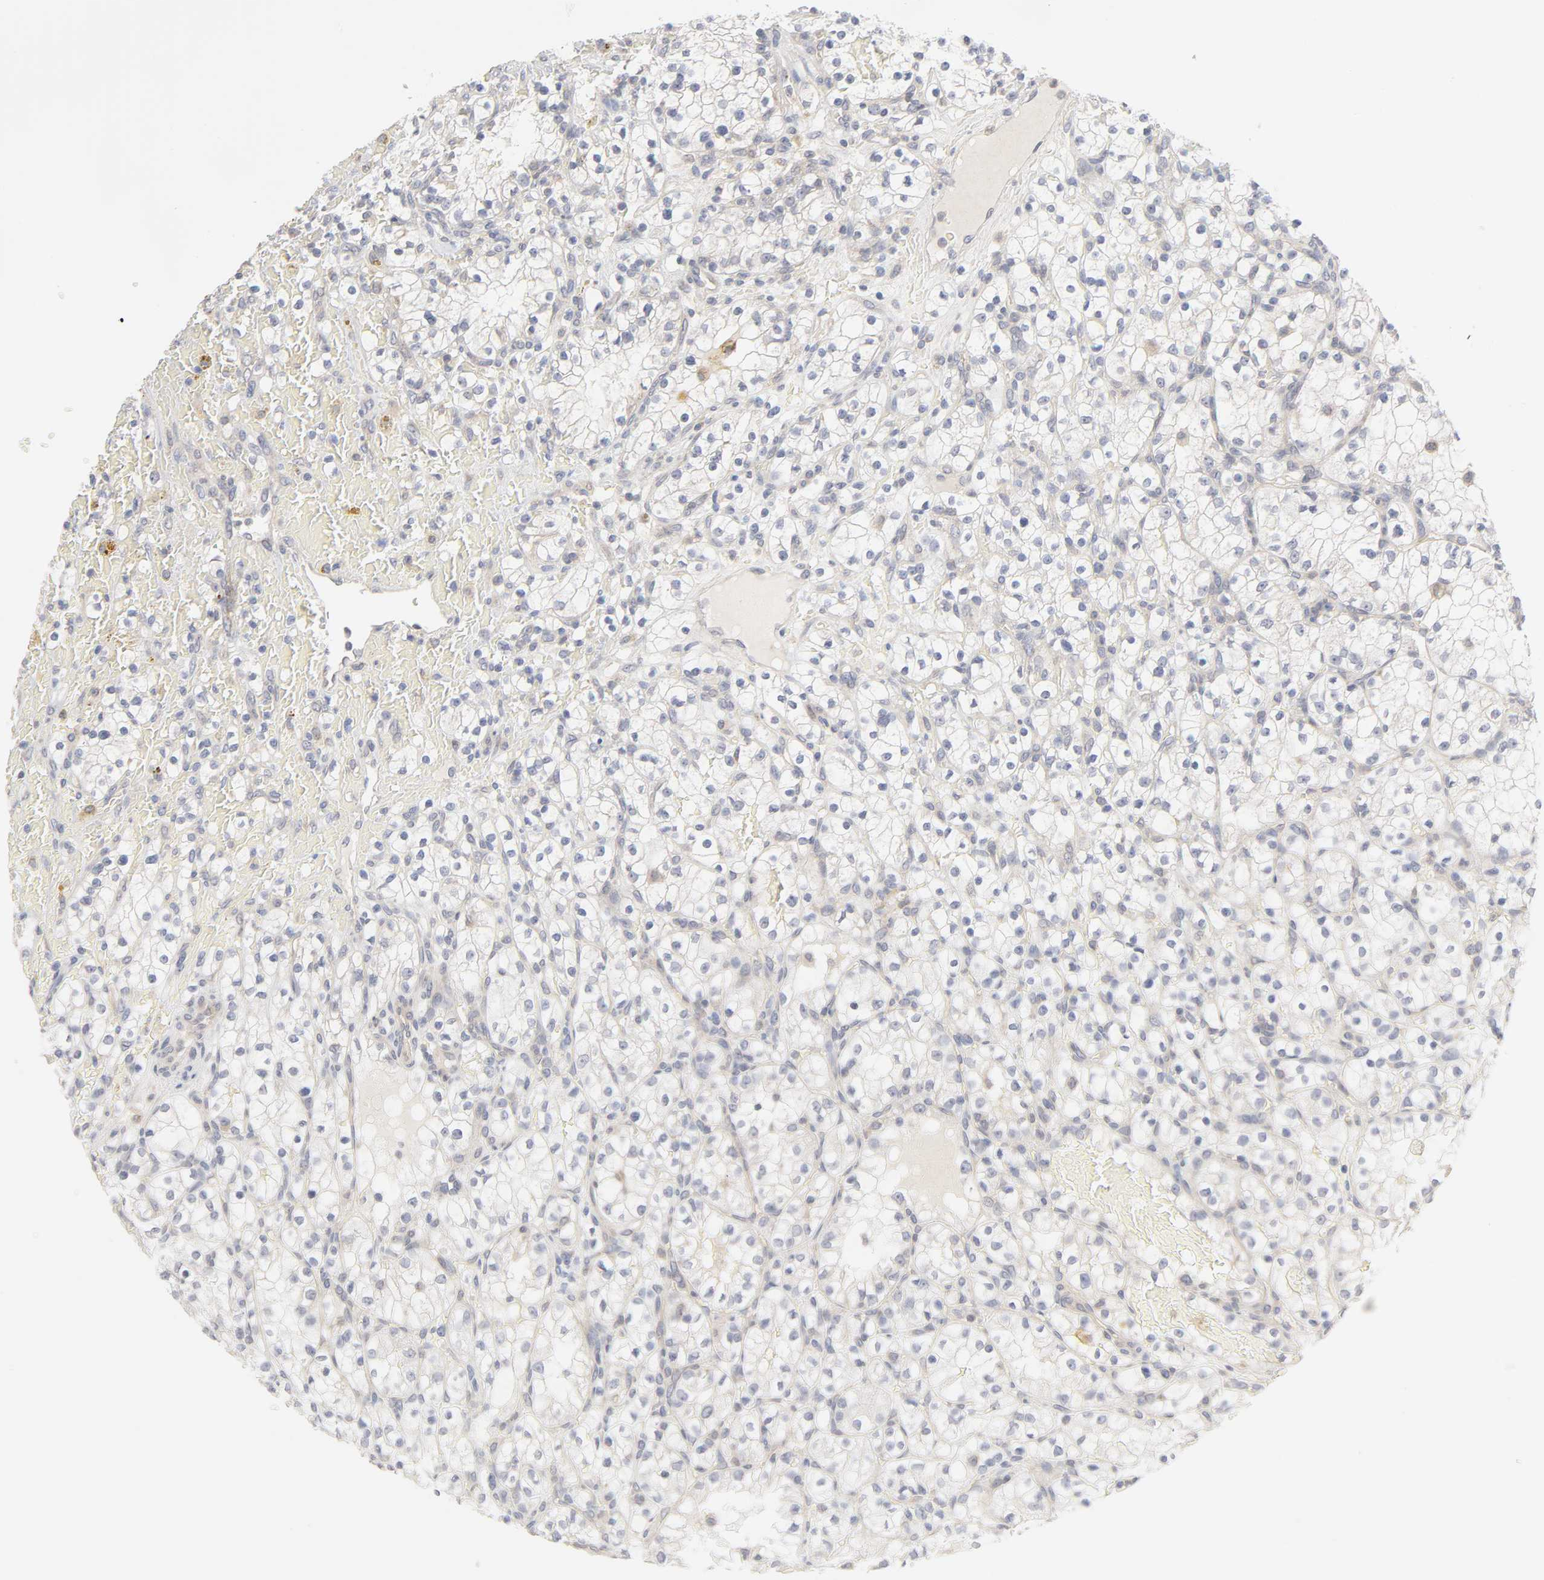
{"staining": {"intensity": "negative", "quantity": "none", "location": "none"}, "tissue": "renal cancer", "cell_type": "Tumor cells", "image_type": "cancer", "snomed": [{"axis": "morphology", "description": "Normal tissue, NOS"}, {"axis": "morphology", "description": "Adenocarcinoma, NOS"}, {"axis": "topography", "description": "Kidney"}], "caption": "A high-resolution histopathology image shows immunohistochemistry staining of renal cancer (adenocarcinoma), which reveals no significant expression in tumor cells.", "gene": "IL4R", "patient": {"sex": "female", "age": 55}}